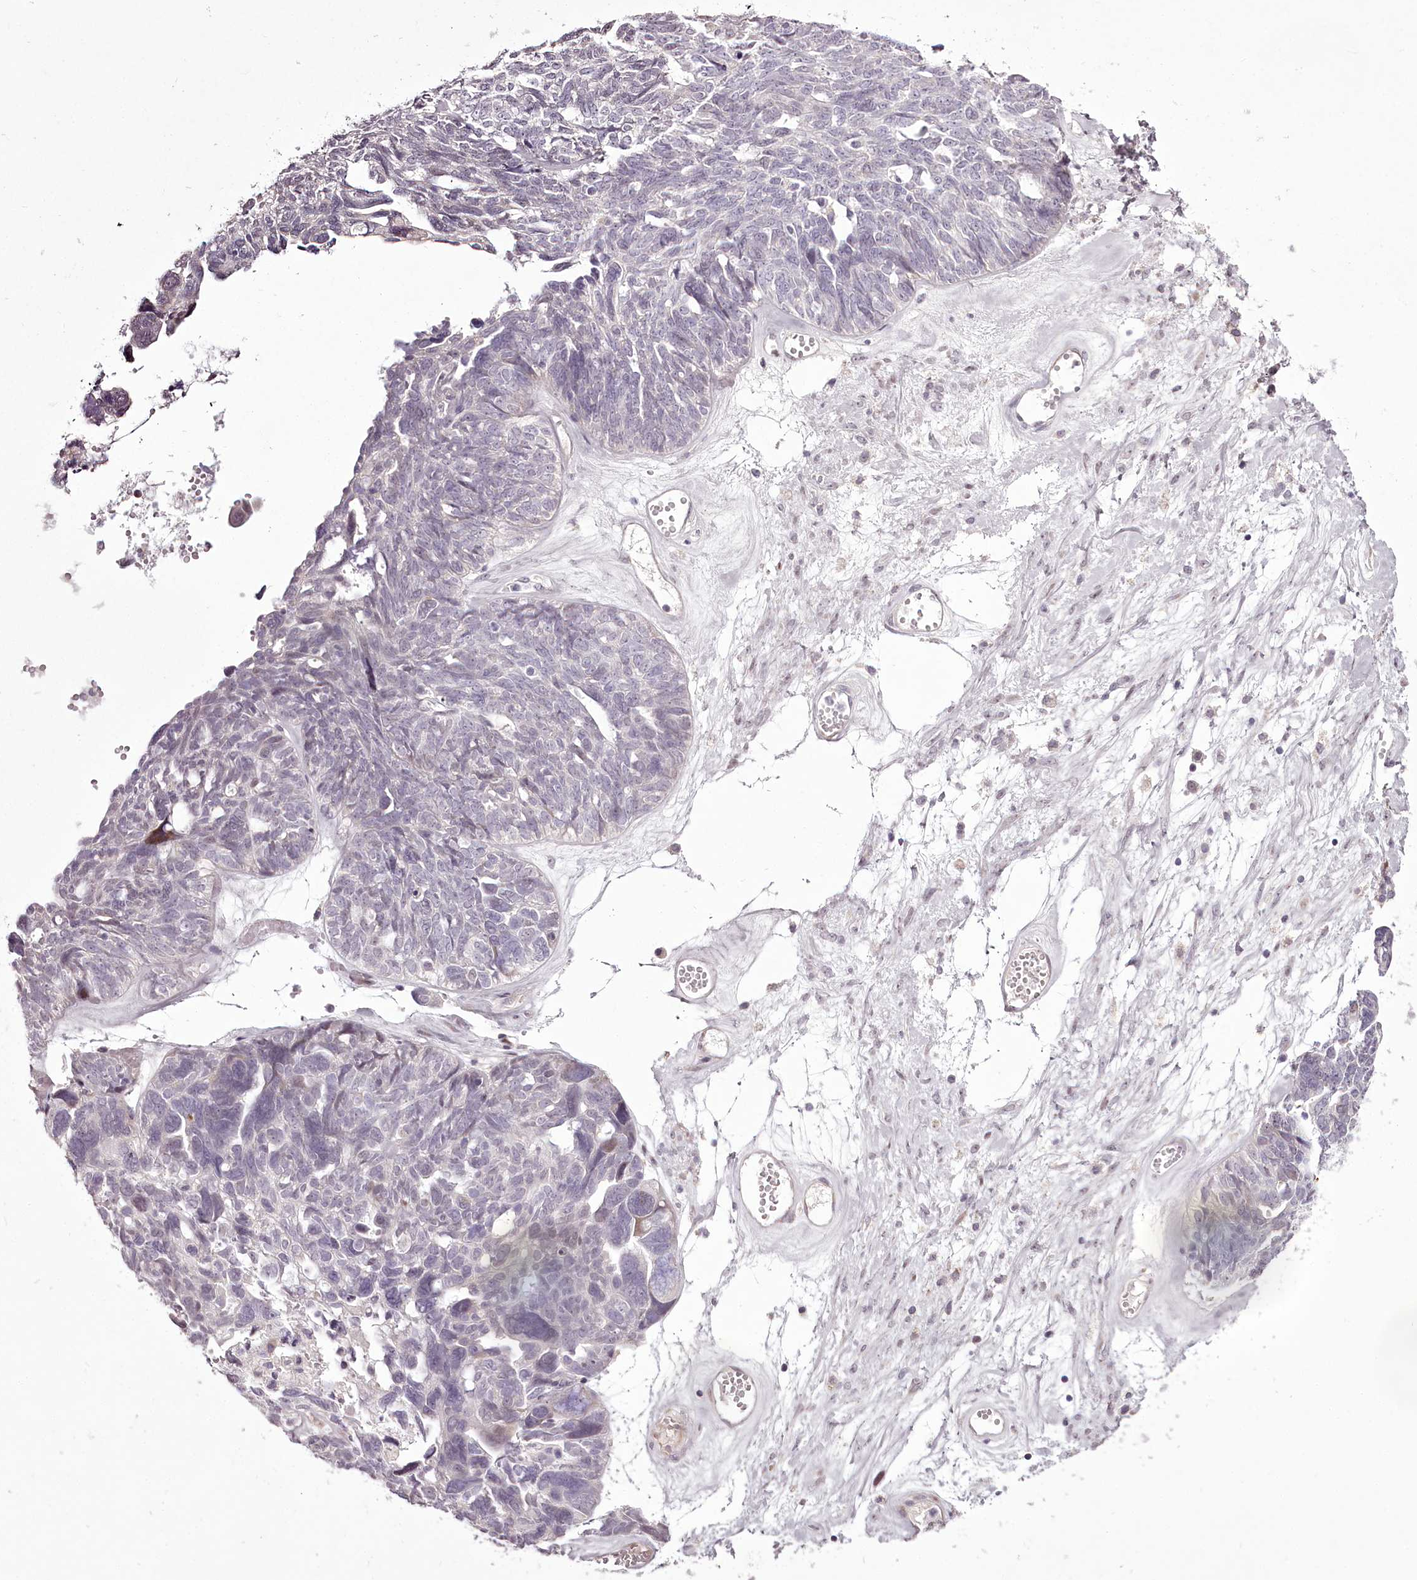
{"staining": {"intensity": "weak", "quantity": "<25%", "location": "nuclear"}, "tissue": "ovarian cancer", "cell_type": "Tumor cells", "image_type": "cancer", "snomed": [{"axis": "morphology", "description": "Cystadenocarcinoma, serous, NOS"}, {"axis": "topography", "description": "Ovary"}], "caption": "This is an IHC photomicrograph of human ovarian cancer. There is no positivity in tumor cells.", "gene": "C1orf56", "patient": {"sex": "female", "age": 79}}